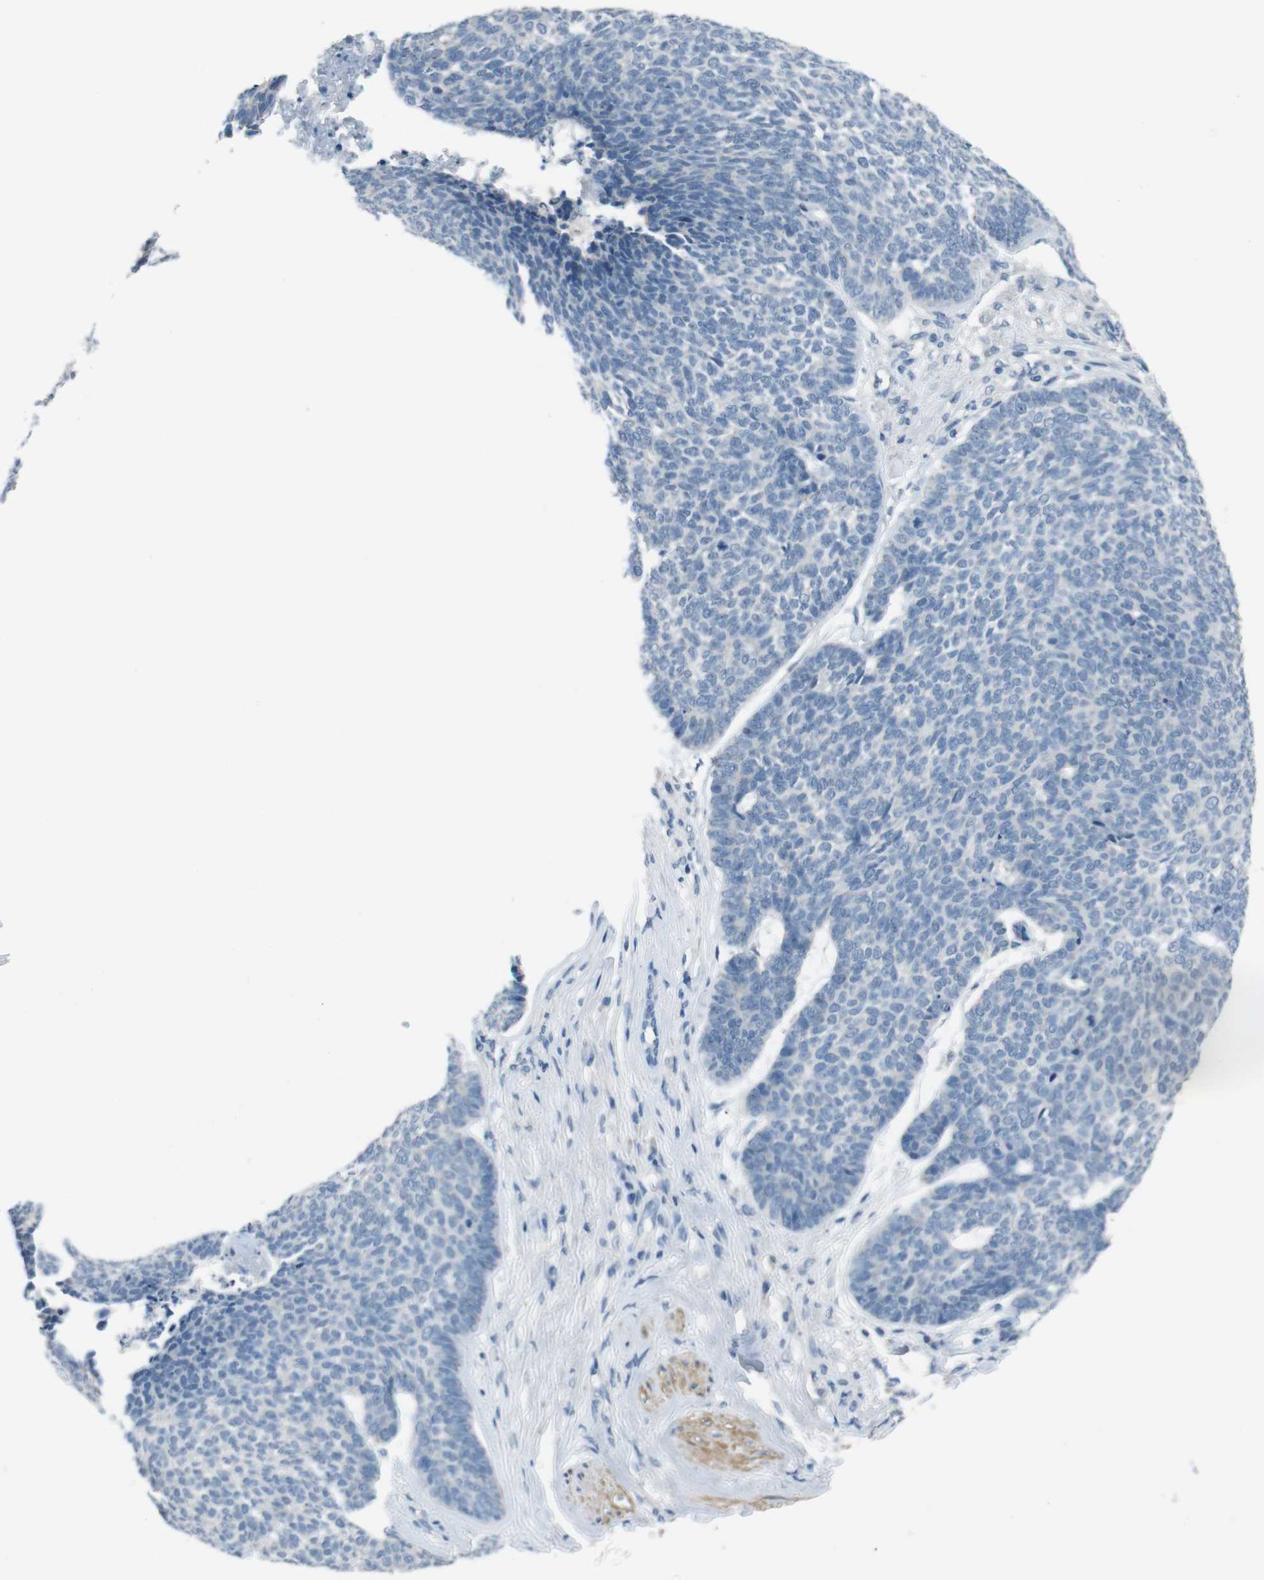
{"staining": {"intensity": "negative", "quantity": "none", "location": "none"}, "tissue": "skin cancer", "cell_type": "Tumor cells", "image_type": "cancer", "snomed": [{"axis": "morphology", "description": "Basal cell carcinoma"}, {"axis": "topography", "description": "Skin"}], "caption": "Immunohistochemical staining of basal cell carcinoma (skin) reveals no significant positivity in tumor cells.", "gene": "HRH2", "patient": {"sex": "male", "age": 84}}